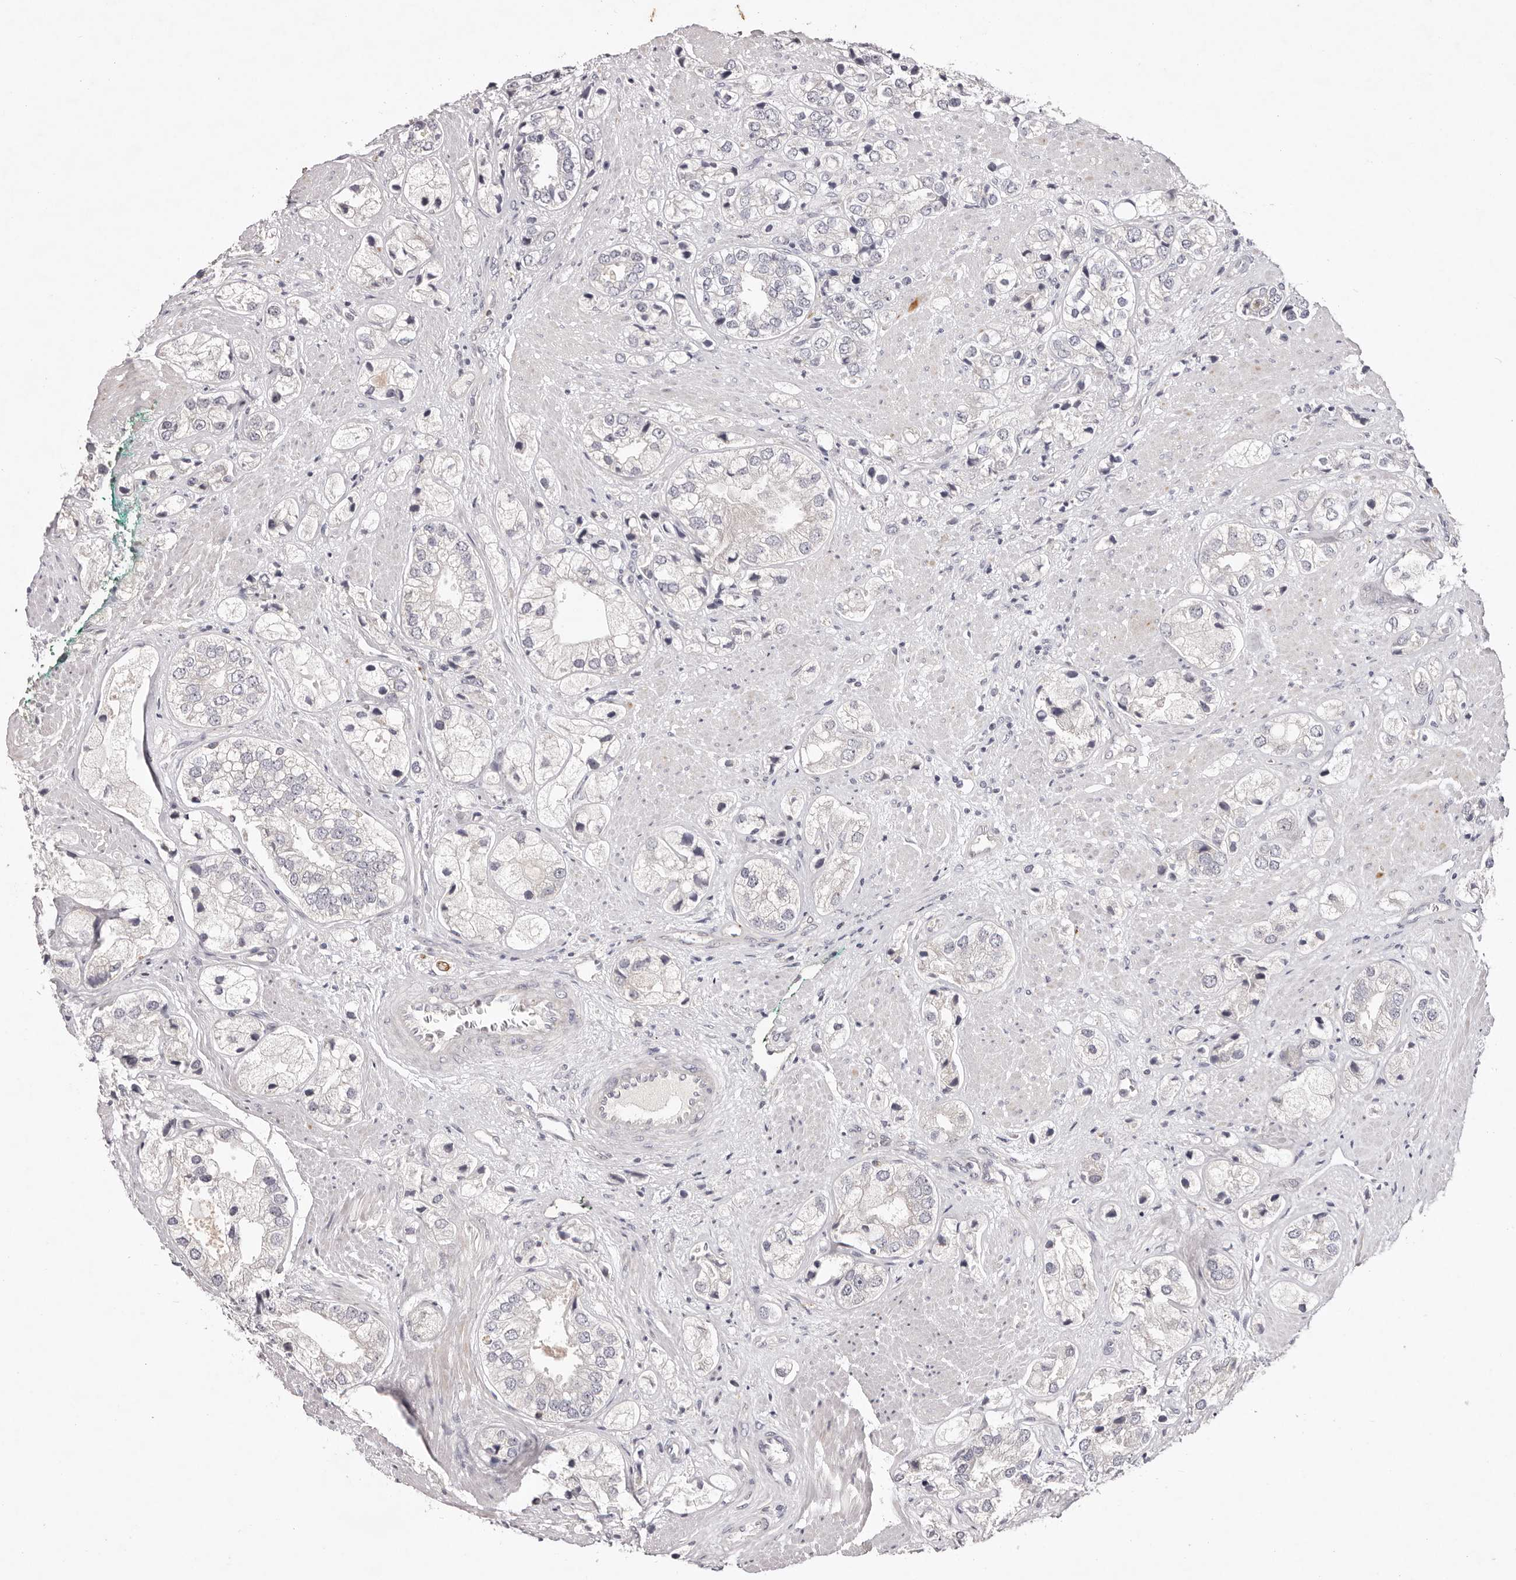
{"staining": {"intensity": "negative", "quantity": "none", "location": "none"}, "tissue": "prostate cancer", "cell_type": "Tumor cells", "image_type": "cancer", "snomed": [{"axis": "morphology", "description": "Adenocarcinoma, High grade"}, {"axis": "topography", "description": "Prostate"}], "caption": "High magnification brightfield microscopy of prostate cancer stained with DAB (3,3'-diaminobenzidine) (brown) and counterstained with hematoxylin (blue): tumor cells show no significant expression.", "gene": "GARNL3", "patient": {"sex": "male", "age": 50}}